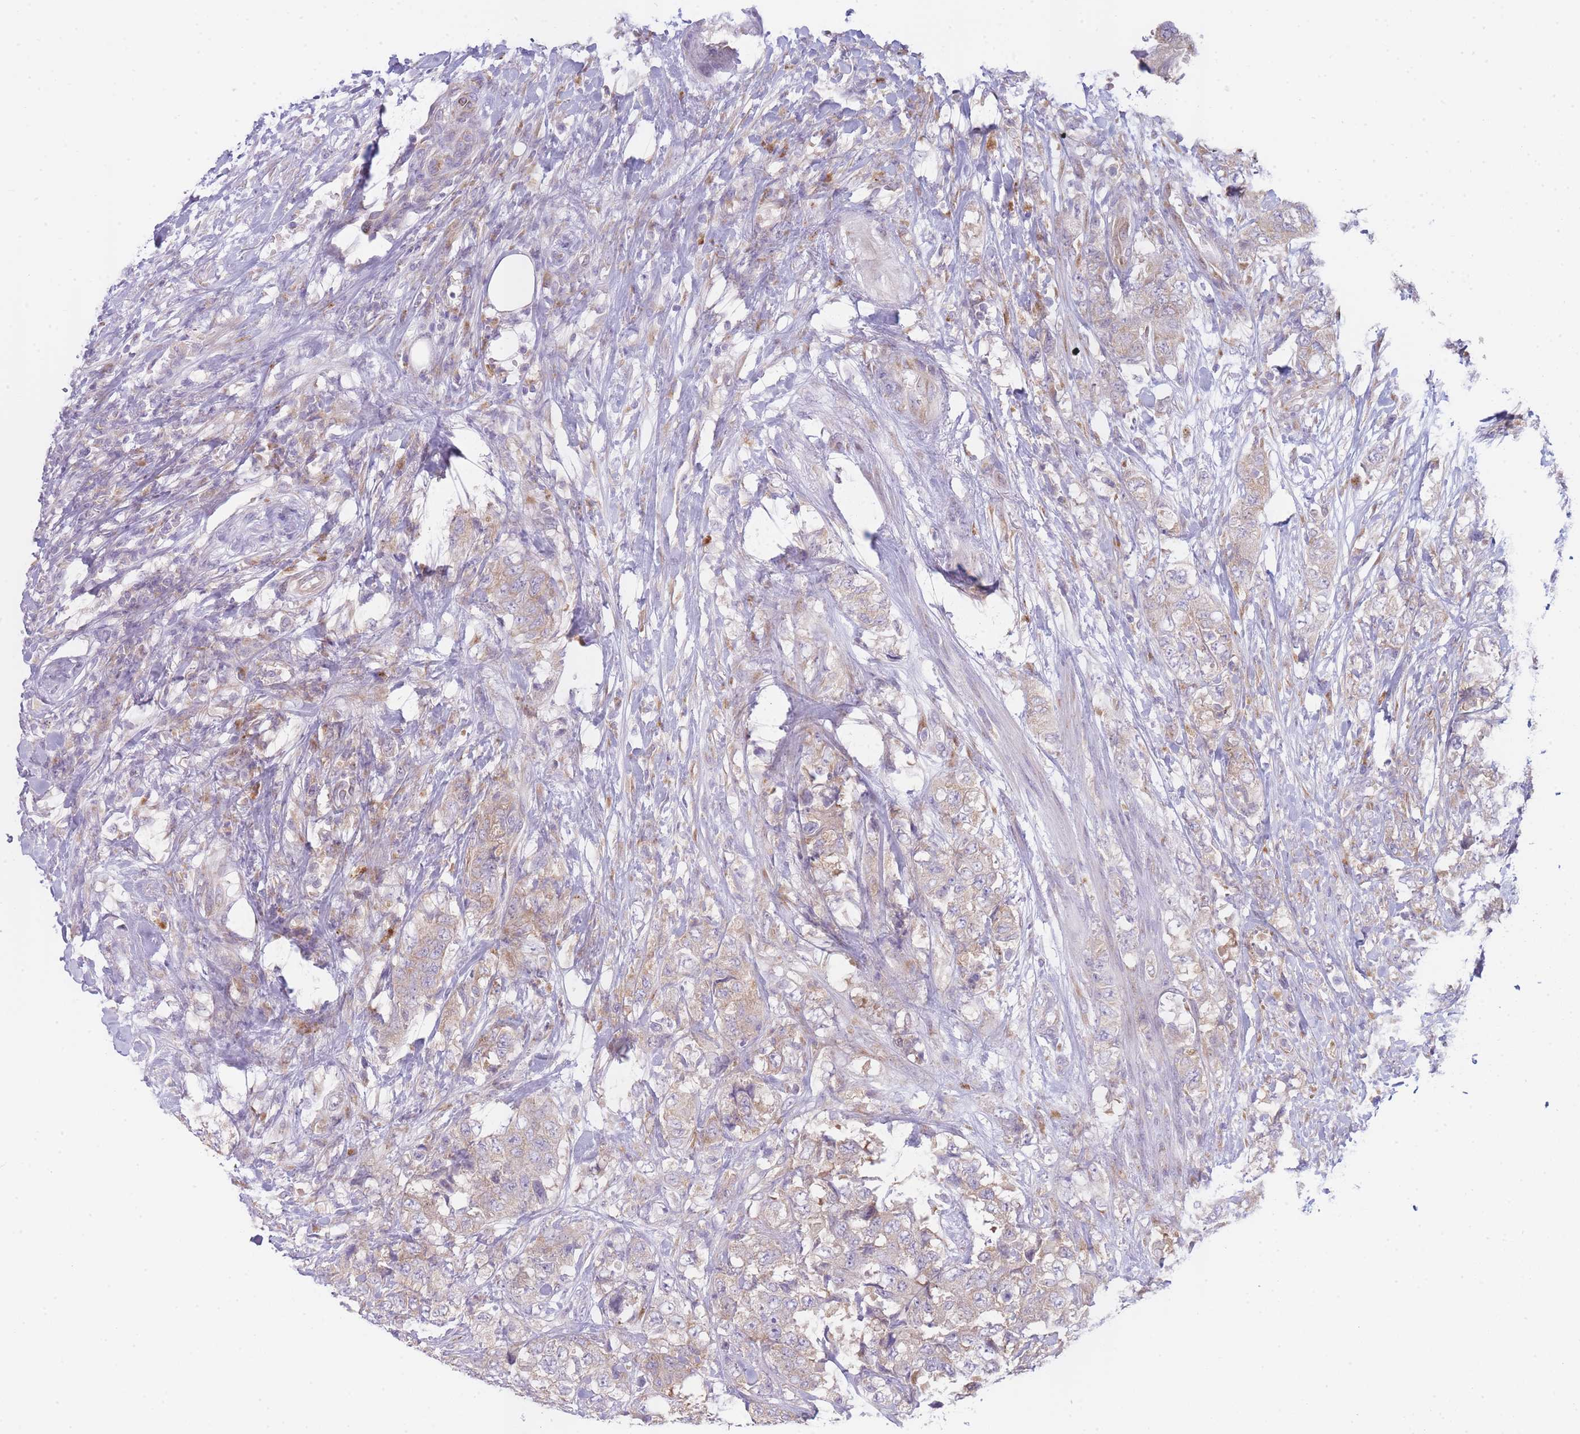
{"staining": {"intensity": "weak", "quantity": "25%-75%", "location": "cytoplasmic/membranous"}, "tissue": "urothelial cancer", "cell_type": "Tumor cells", "image_type": "cancer", "snomed": [{"axis": "morphology", "description": "Urothelial carcinoma, High grade"}, {"axis": "topography", "description": "Urinary bladder"}], "caption": "Immunohistochemistry (IHC) (DAB (3,3'-diaminobenzidine)) staining of human urothelial cancer shows weak cytoplasmic/membranous protein staining in approximately 25%-75% of tumor cells.", "gene": "OR5L2", "patient": {"sex": "female", "age": 78}}